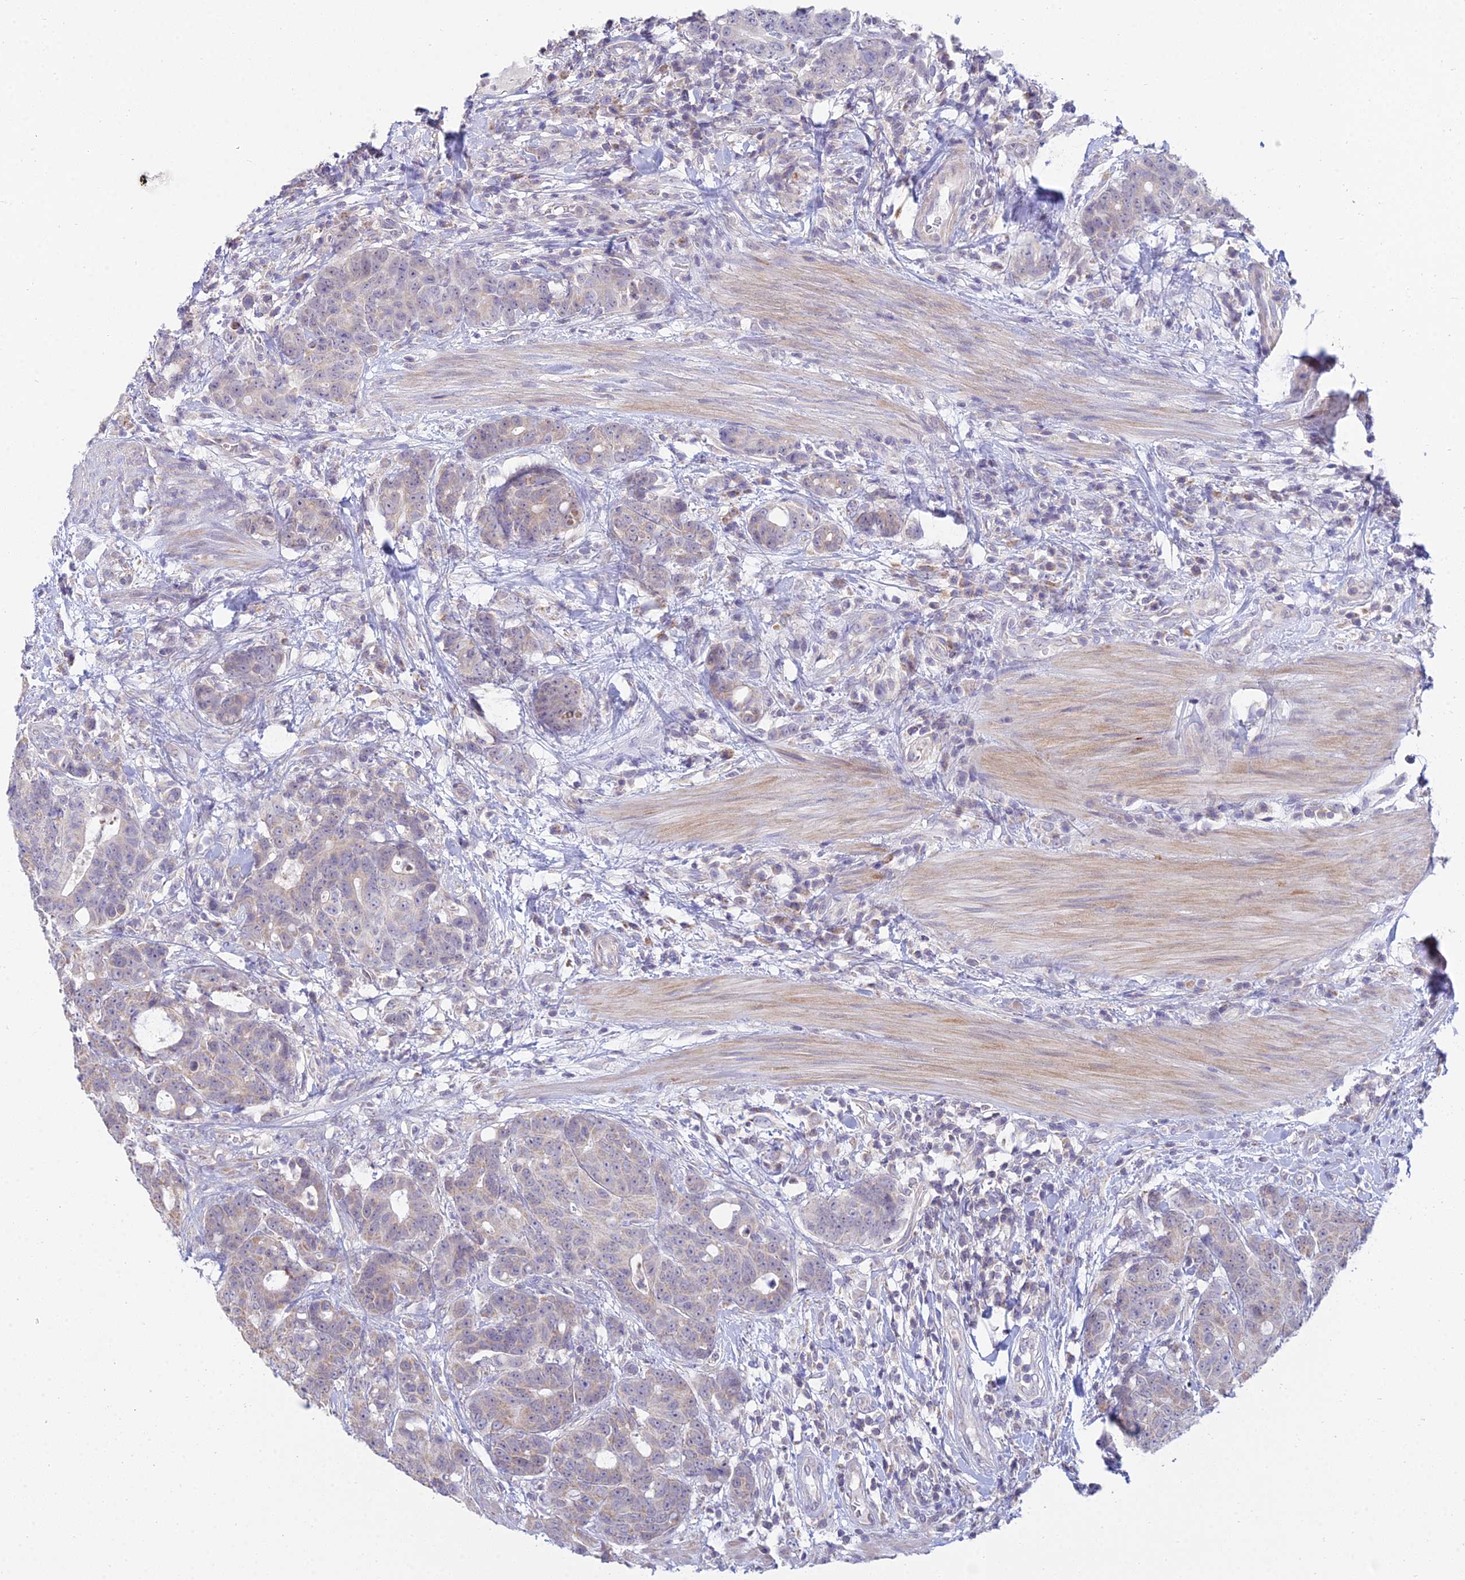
{"staining": {"intensity": "weak", "quantity": "<25%", "location": "cytoplasmic/membranous"}, "tissue": "colorectal cancer", "cell_type": "Tumor cells", "image_type": "cancer", "snomed": [{"axis": "morphology", "description": "Adenocarcinoma, NOS"}, {"axis": "topography", "description": "Colon"}], "caption": "Tumor cells are negative for brown protein staining in colorectal cancer.", "gene": "CFAP206", "patient": {"sex": "female", "age": 82}}